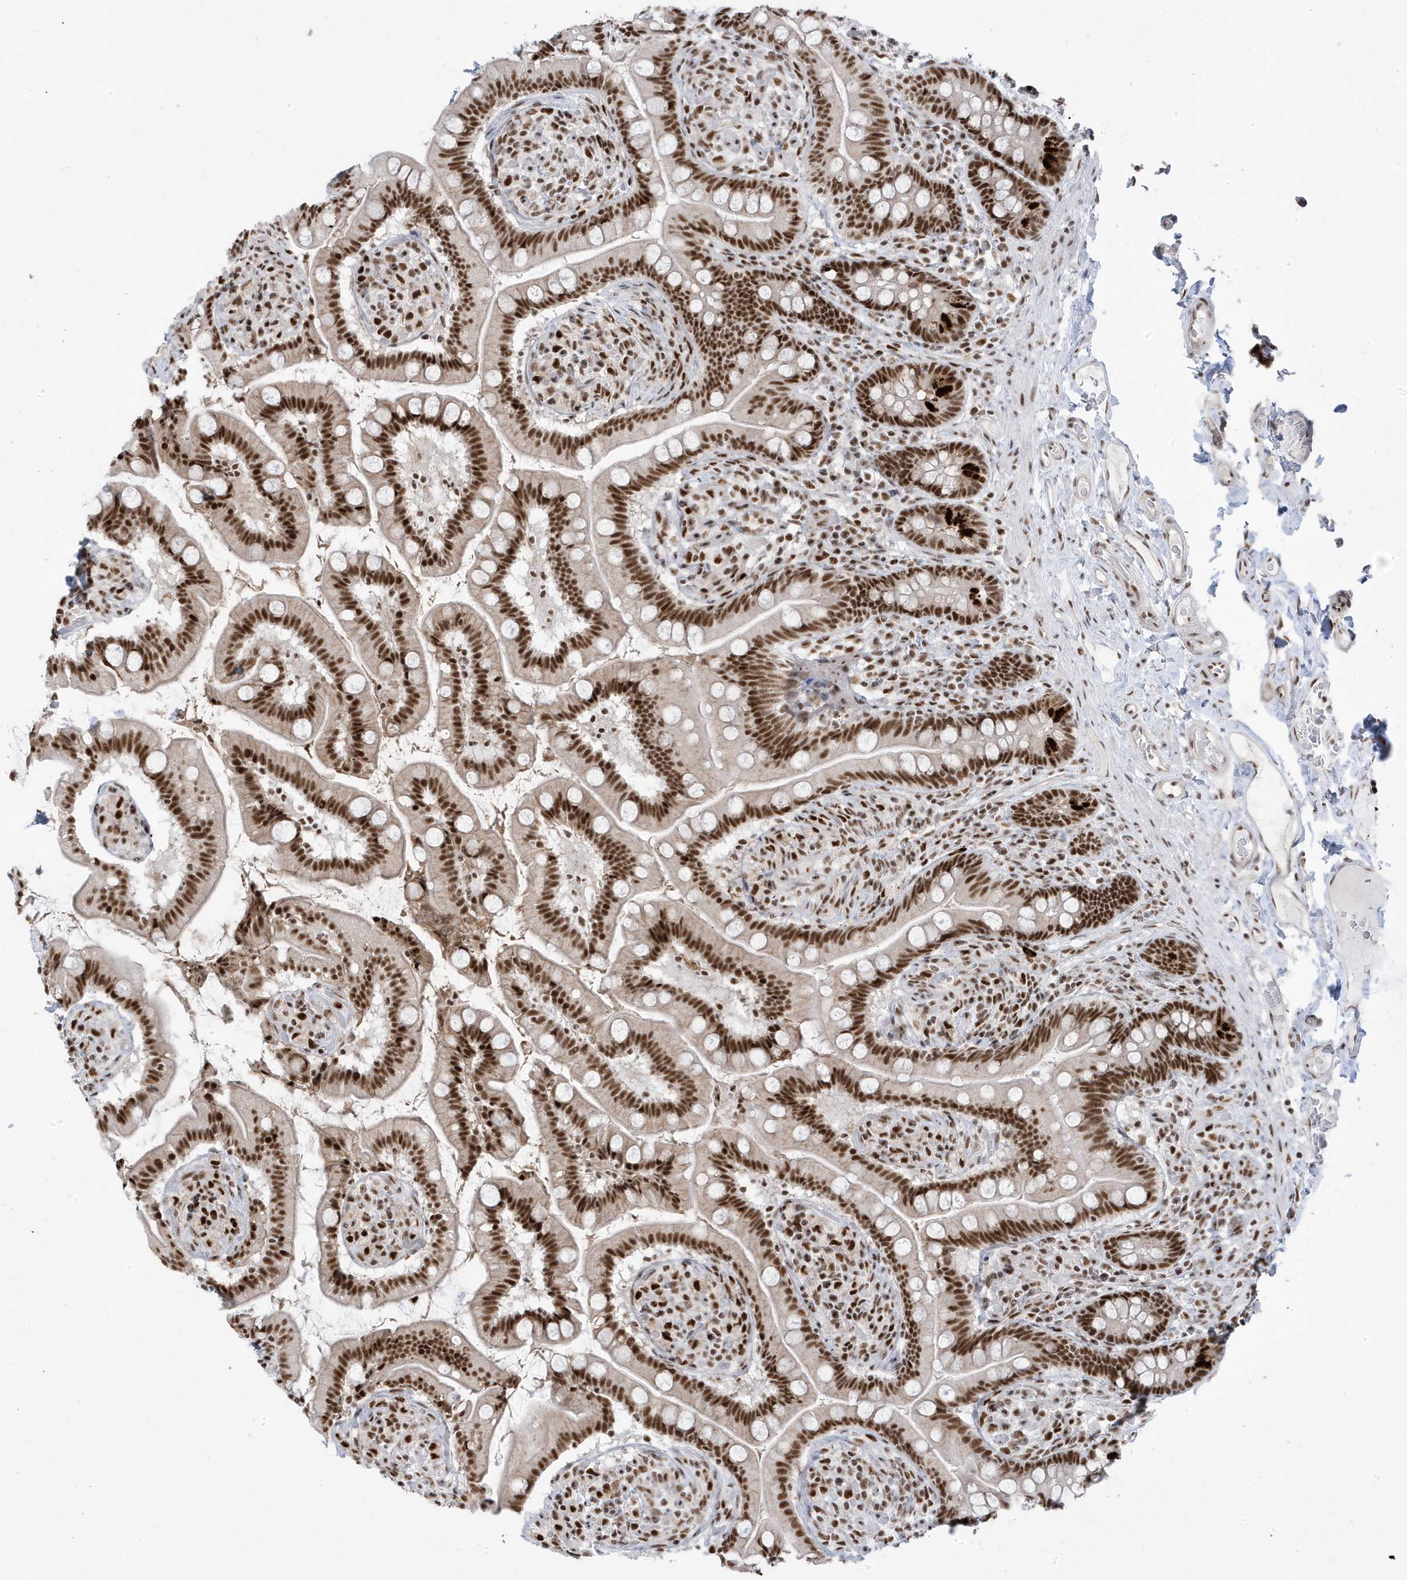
{"staining": {"intensity": "strong", "quantity": ">75%", "location": "nuclear"}, "tissue": "small intestine", "cell_type": "Glandular cells", "image_type": "normal", "snomed": [{"axis": "morphology", "description": "Normal tissue, NOS"}, {"axis": "topography", "description": "Small intestine"}], "caption": "Small intestine stained with a protein marker displays strong staining in glandular cells.", "gene": "MTREX", "patient": {"sex": "female", "age": 64}}